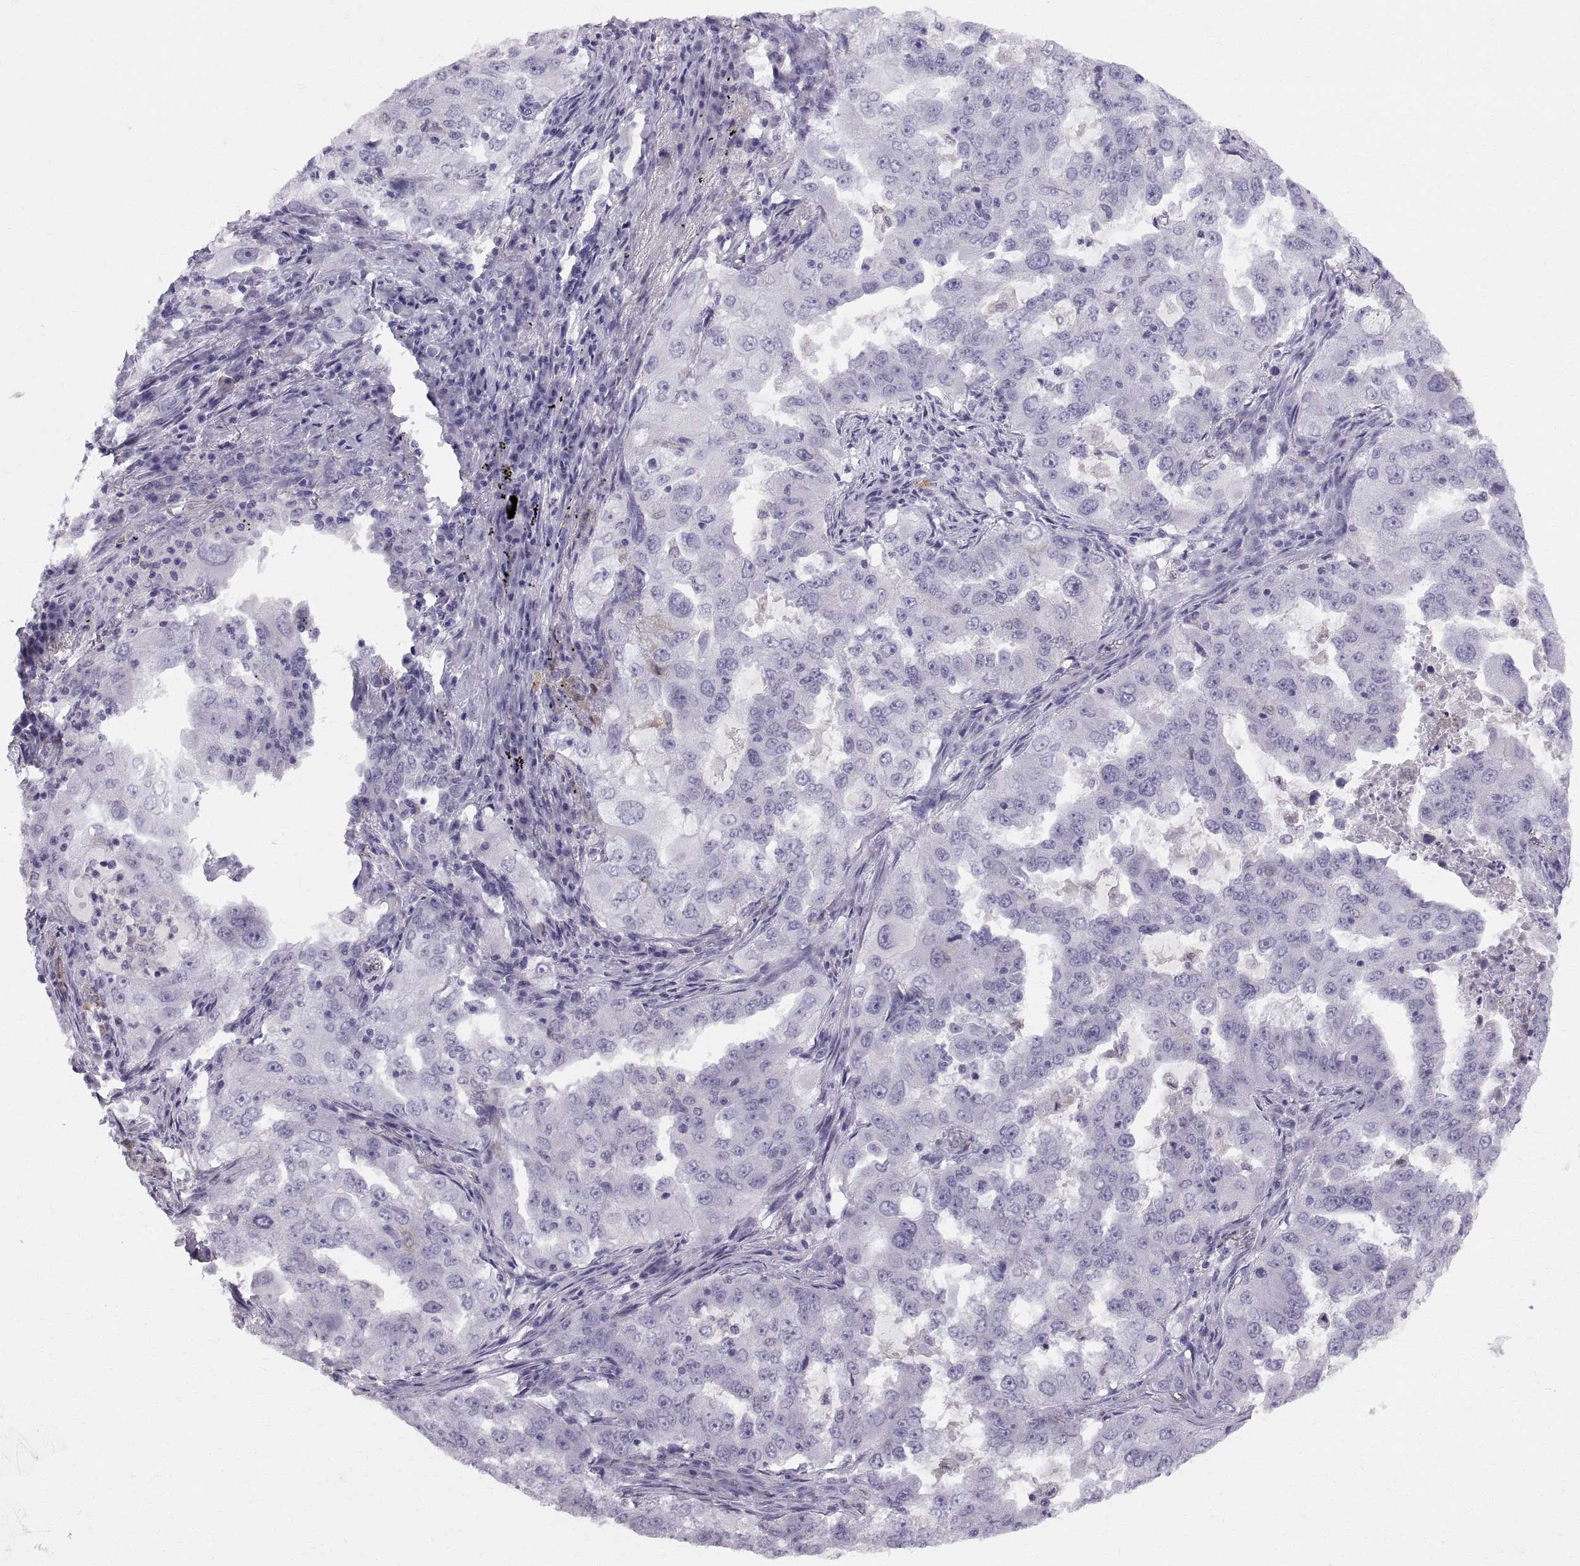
{"staining": {"intensity": "negative", "quantity": "none", "location": "none"}, "tissue": "lung cancer", "cell_type": "Tumor cells", "image_type": "cancer", "snomed": [{"axis": "morphology", "description": "Adenocarcinoma, NOS"}, {"axis": "topography", "description": "Lung"}], "caption": "This is an immunohistochemistry (IHC) image of human adenocarcinoma (lung). There is no positivity in tumor cells.", "gene": "SLC22A6", "patient": {"sex": "female", "age": 61}}